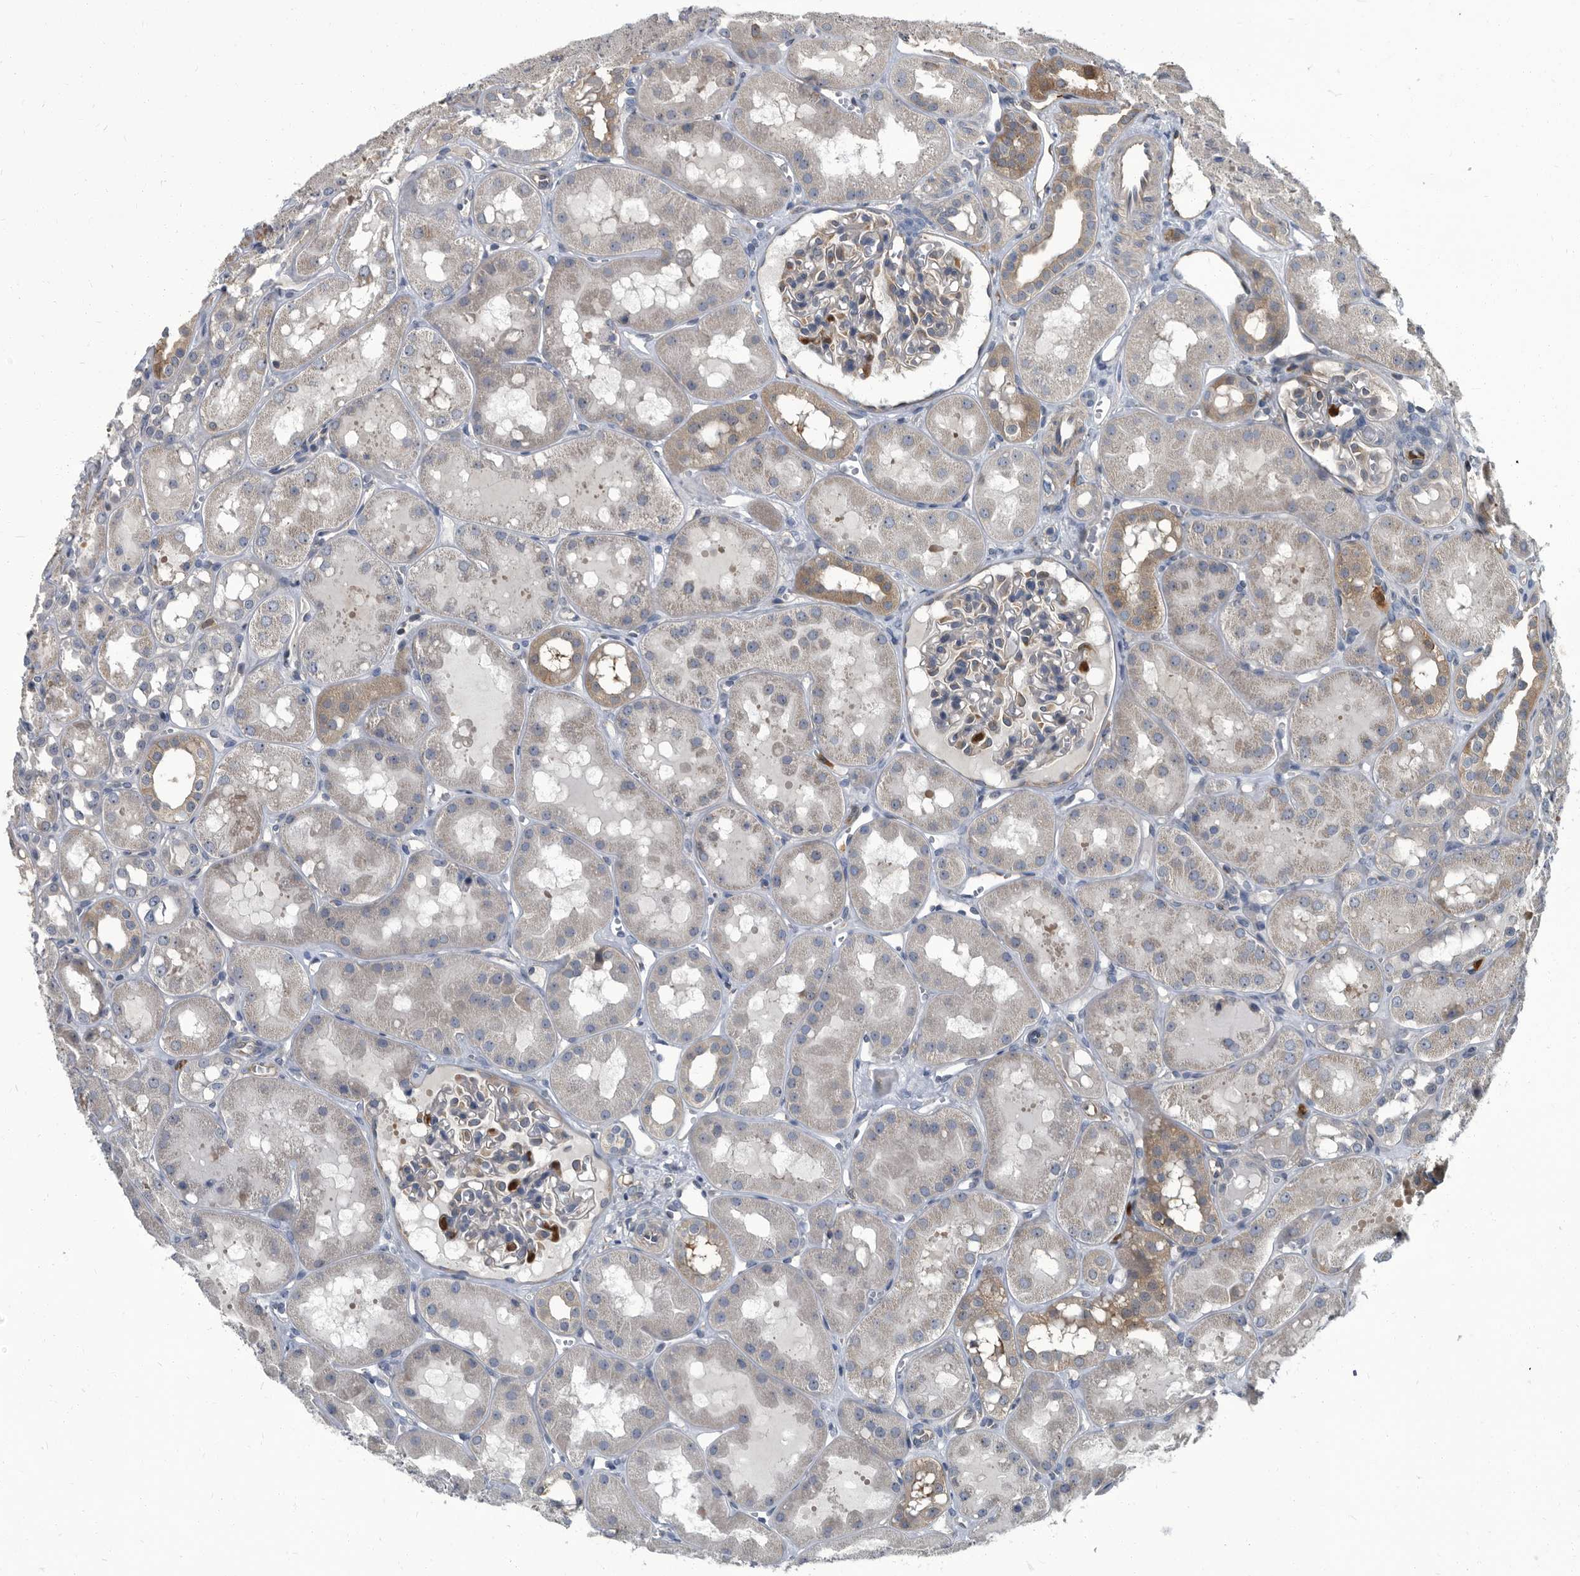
{"staining": {"intensity": "moderate", "quantity": "<25%", "location": "cytoplasmic/membranous"}, "tissue": "kidney", "cell_type": "Cells in glomeruli", "image_type": "normal", "snomed": [{"axis": "morphology", "description": "Normal tissue, NOS"}, {"axis": "topography", "description": "Kidney"}], "caption": "About <25% of cells in glomeruli in benign kidney show moderate cytoplasmic/membranous protein positivity as visualized by brown immunohistochemical staining.", "gene": "CDV3", "patient": {"sex": "male", "age": 16}}